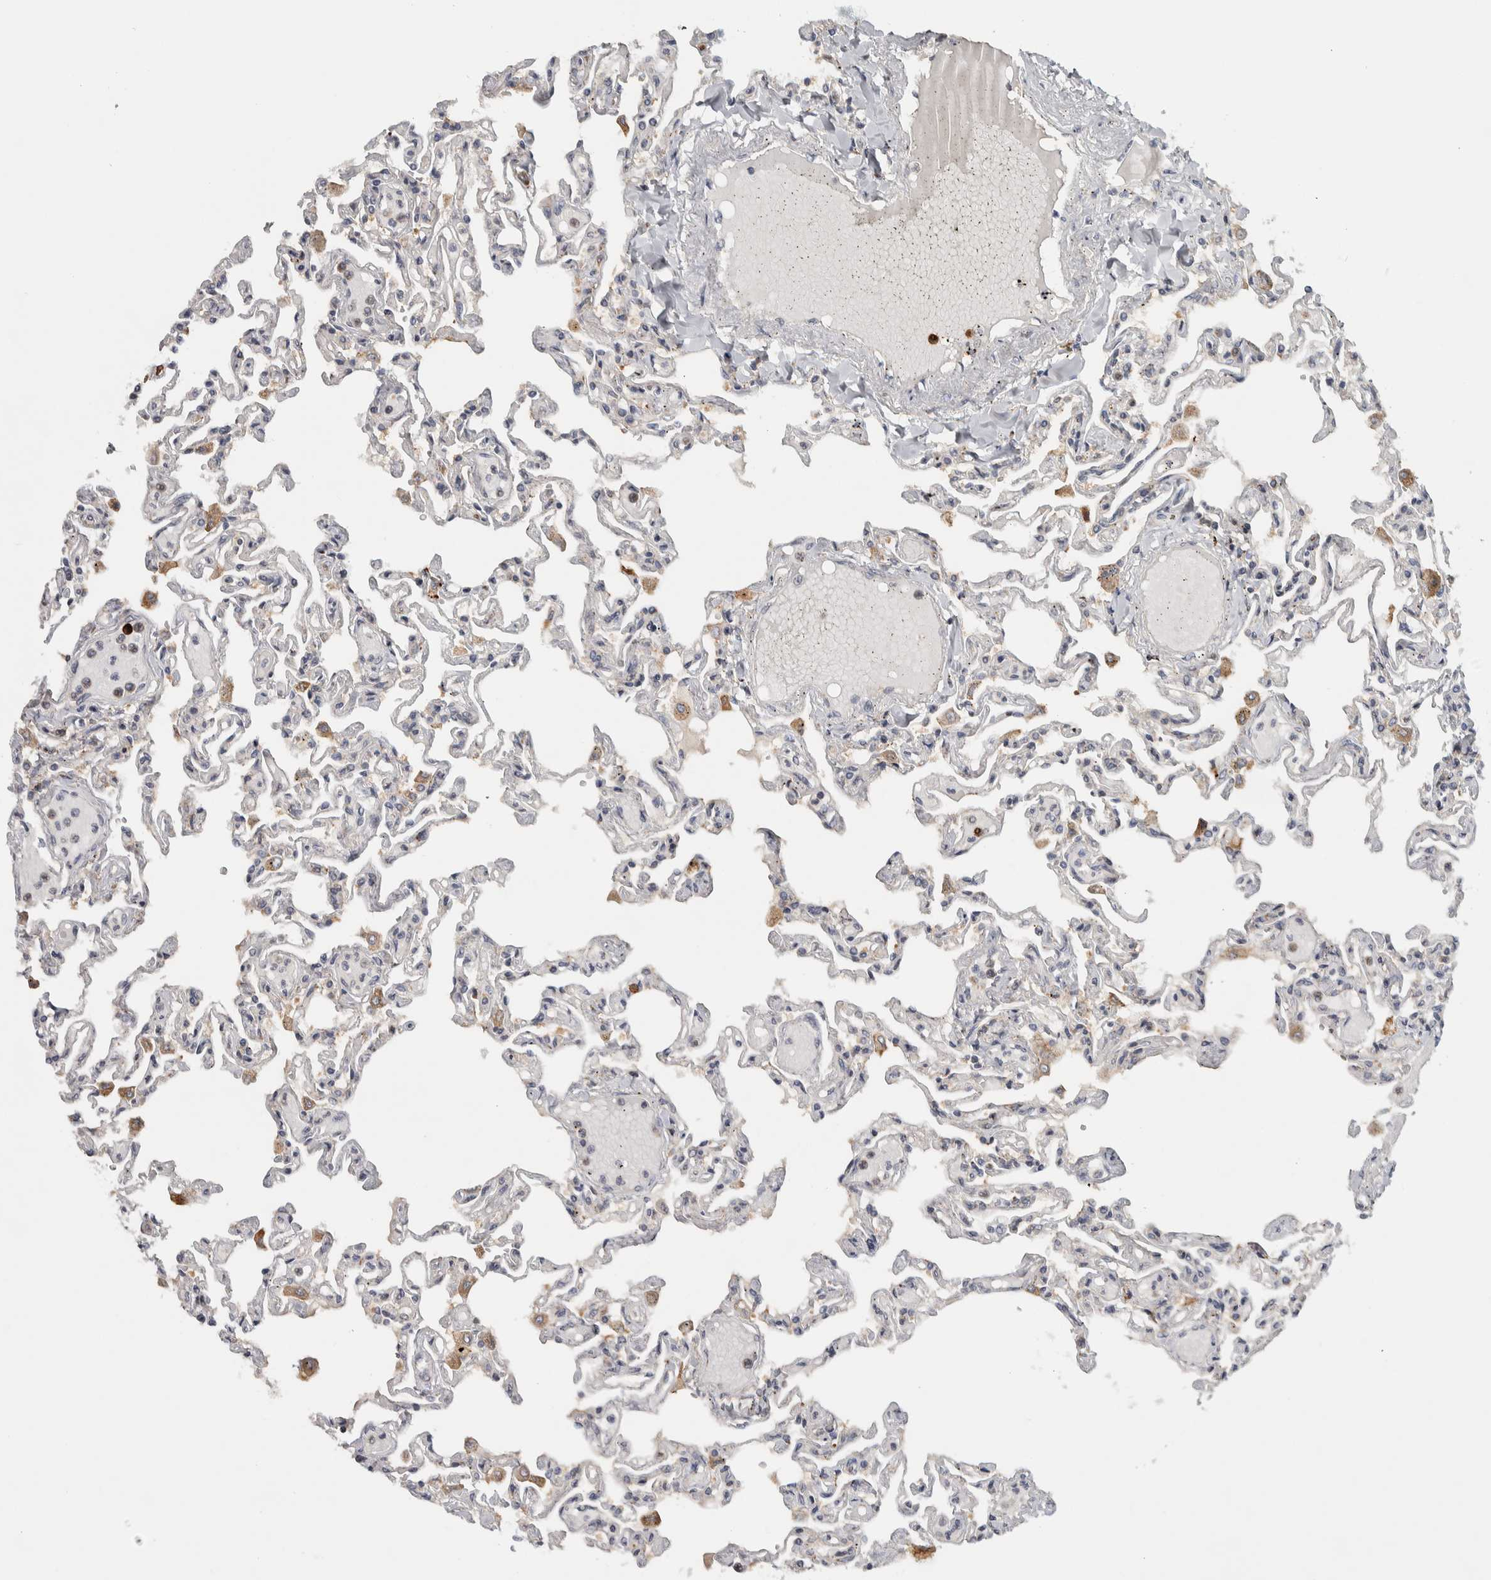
{"staining": {"intensity": "negative", "quantity": "none", "location": "none"}, "tissue": "lung", "cell_type": "Alveolar cells", "image_type": "normal", "snomed": [{"axis": "morphology", "description": "Normal tissue, NOS"}, {"axis": "topography", "description": "Lung"}], "caption": "A high-resolution image shows IHC staining of benign lung, which displays no significant positivity in alveolar cells.", "gene": "ADPRM", "patient": {"sex": "male", "age": 21}}